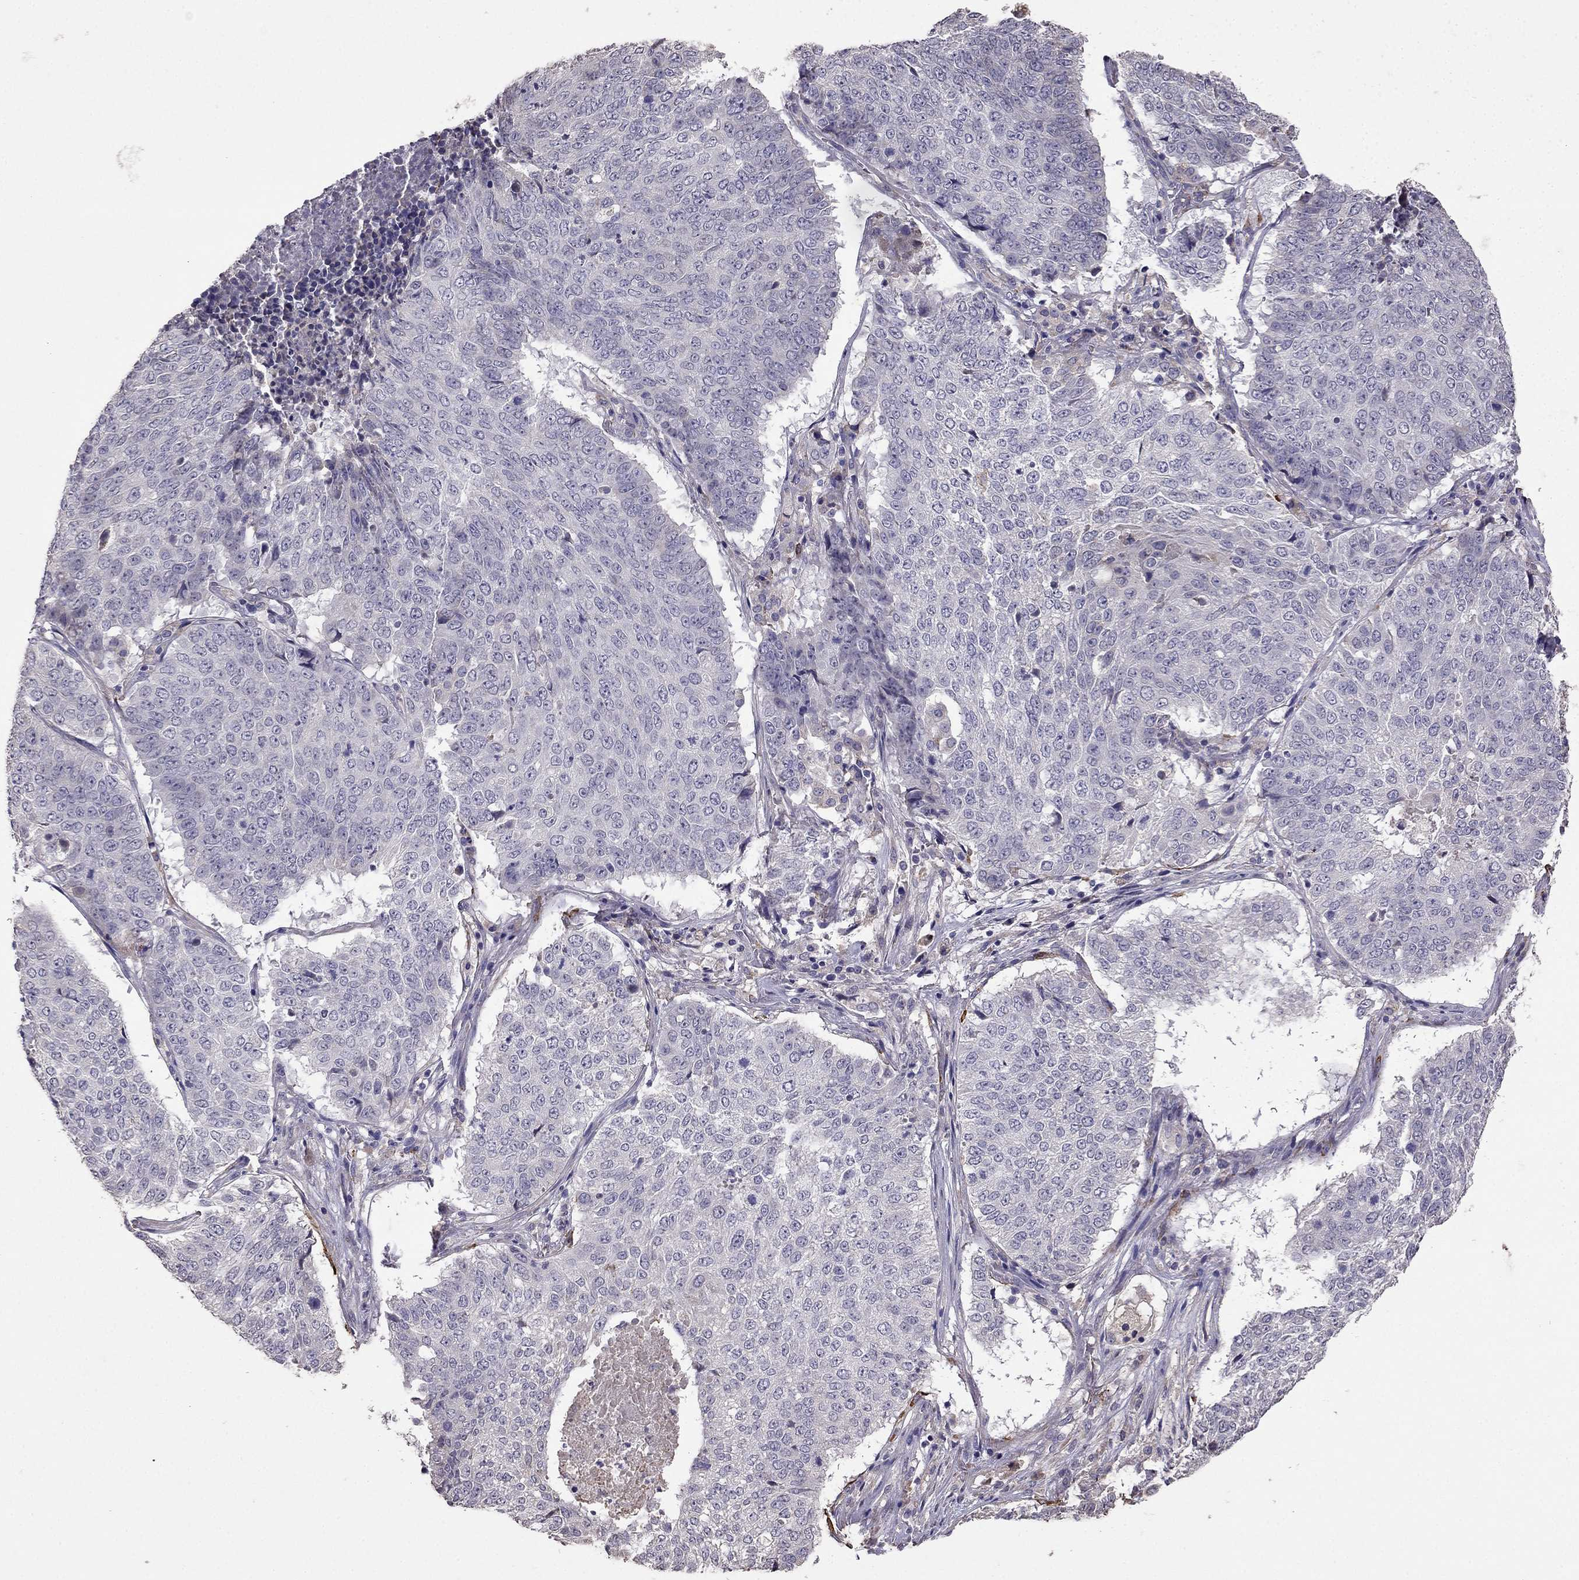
{"staining": {"intensity": "negative", "quantity": "none", "location": "none"}, "tissue": "lung cancer", "cell_type": "Tumor cells", "image_type": "cancer", "snomed": [{"axis": "morphology", "description": "Squamous cell carcinoma, NOS"}, {"axis": "topography", "description": "Lung"}], "caption": "Immunohistochemistry of lung squamous cell carcinoma shows no positivity in tumor cells.", "gene": "CDH9", "patient": {"sex": "male", "age": 64}}